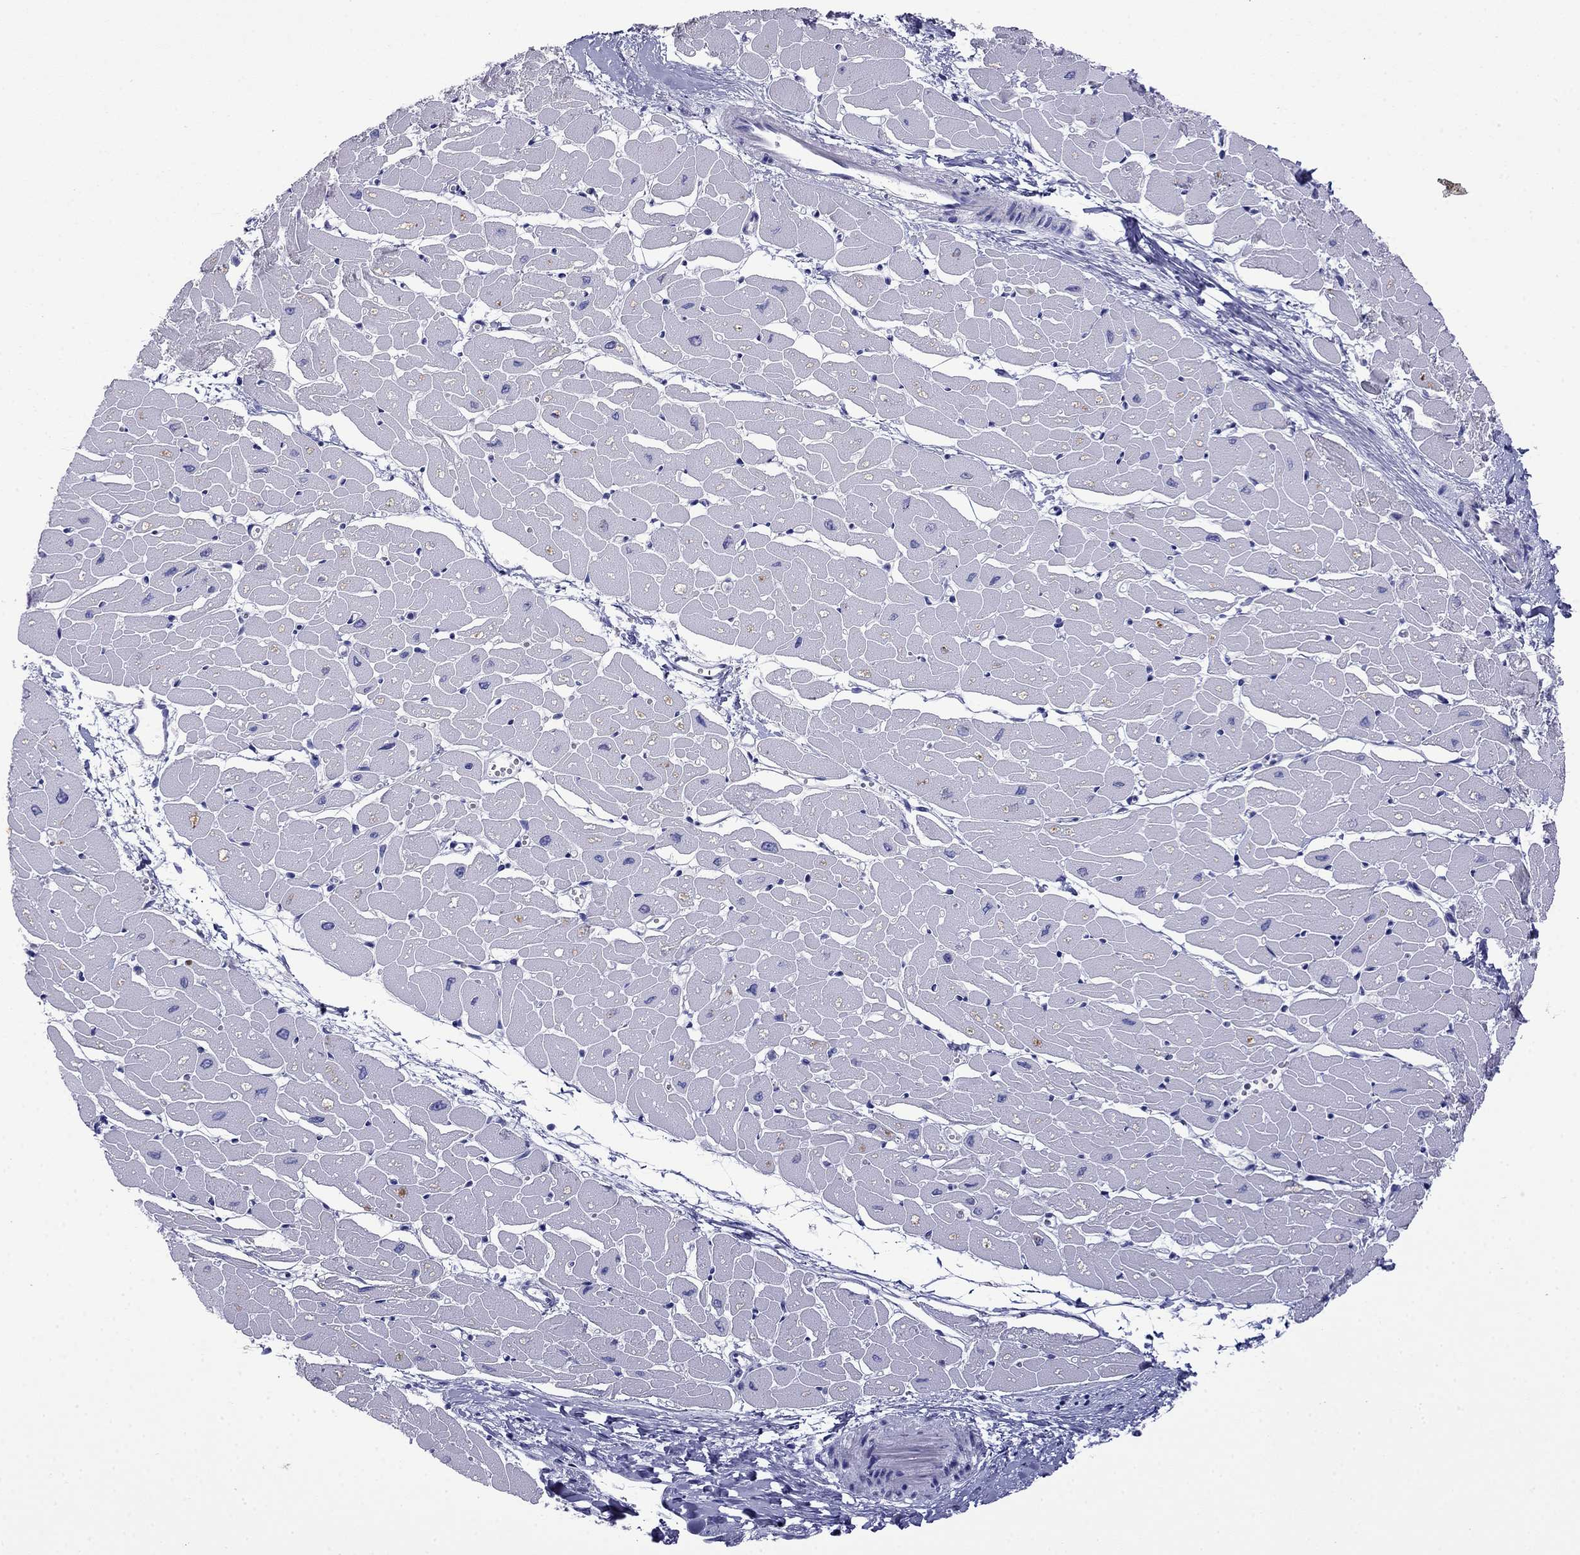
{"staining": {"intensity": "negative", "quantity": "none", "location": "none"}, "tissue": "heart muscle", "cell_type": "Cardiomyocytes", "image_type": "normal", "snomed": [{"axis": "morphology", "description": "Normal tissue, NOS"}, {"axis": "topography", "description": "Heart"}], "caption": "This micrograph is of benign heart muscle stained with immunohistochemistry to label a protein in brown with the nuclei are counter-stained blue. There is no staining in cardiomyocytes.", "gene": "MYO15A", "patient": {"sex": "male", "age": 57}}